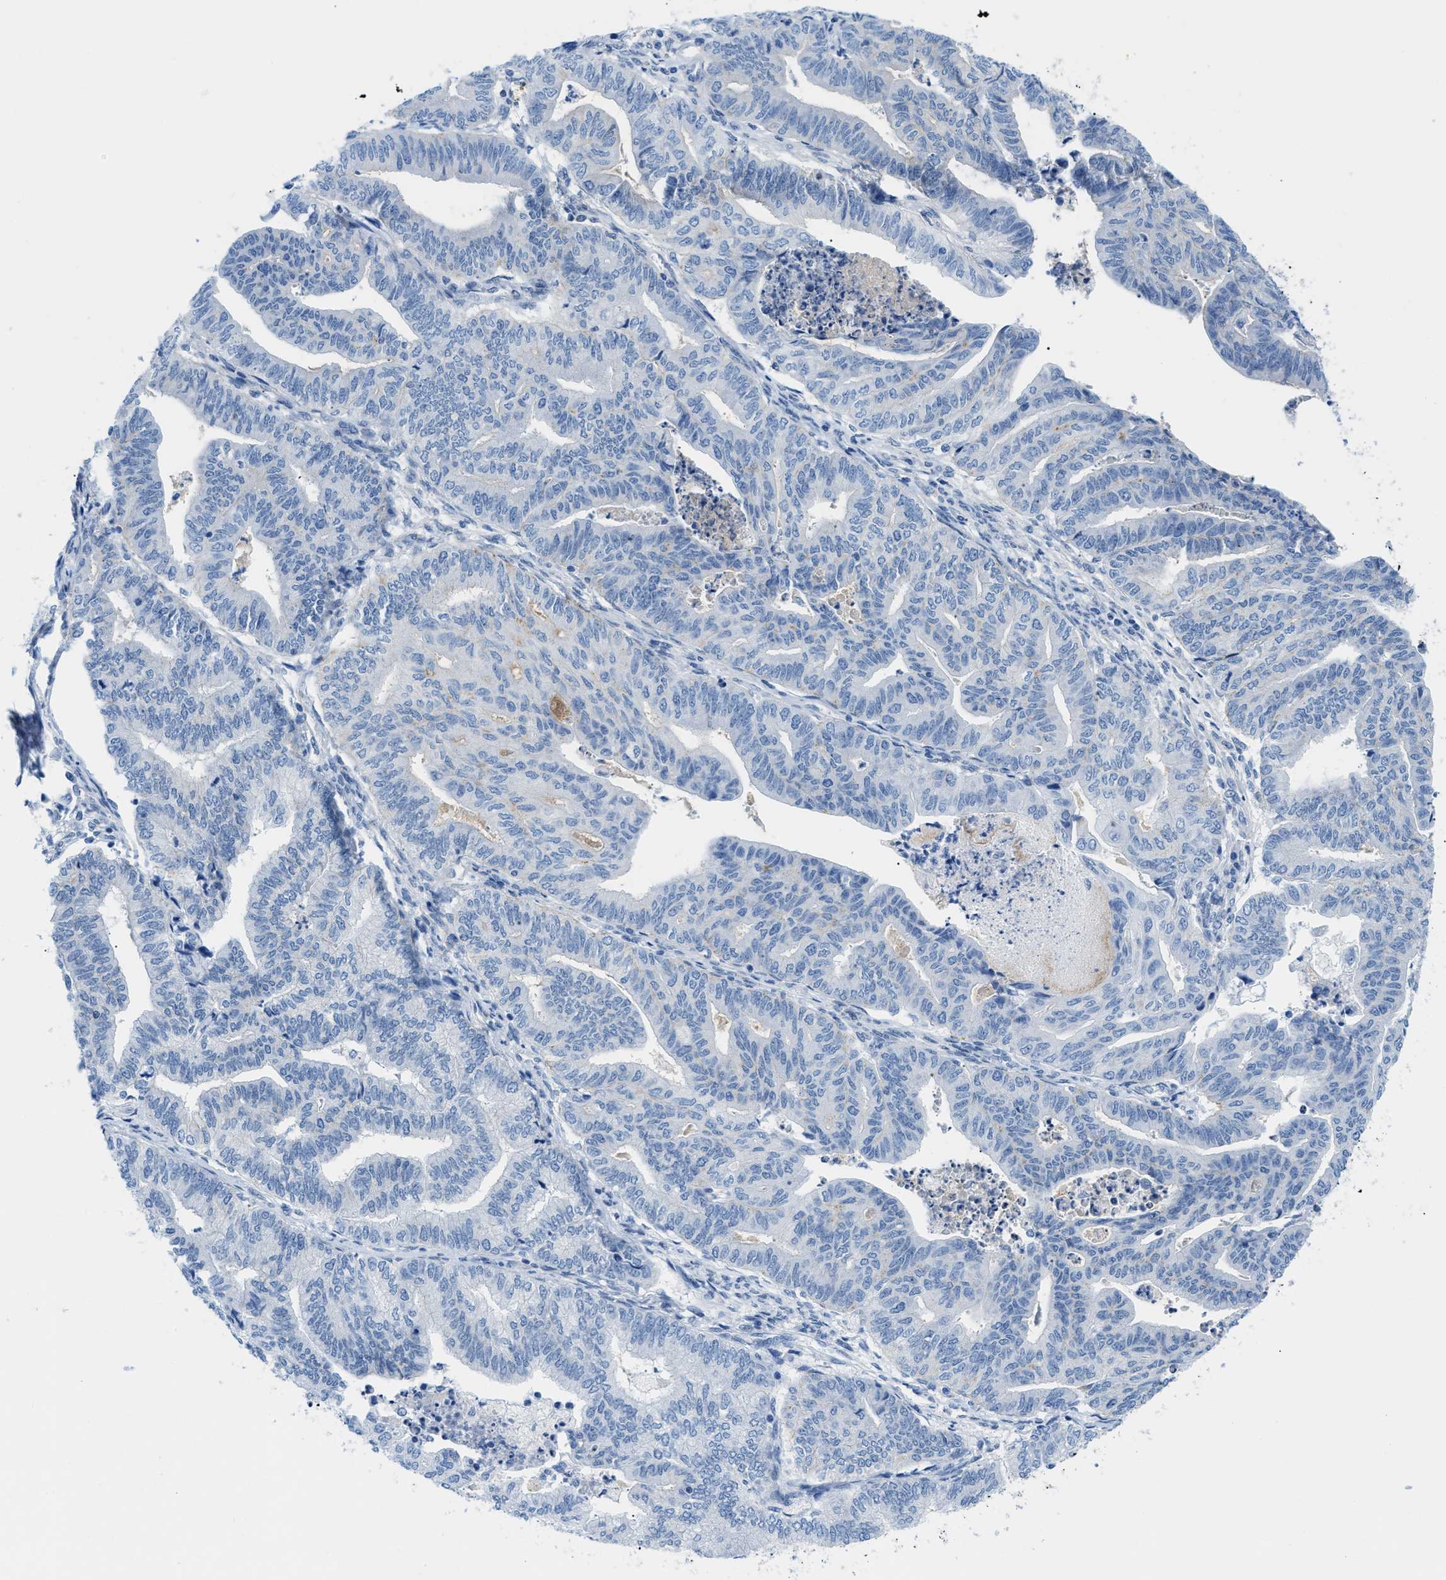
{"staining": {"intensity": "negative", "quantity": "none", "location": "none"}, "tissue": "endometrial cancer", "cell_type": "Tumor cells", "image_type": "cancer", "snomed": [{"axis": "morphology", "description": "Adenocarcinoma, NOS"}, {"axis": "topography", "description": "Endometrium"}], "caption": "IHC photomicrograph of neoplastic tissue: human adenocarcinoma (endometrial) stained with DAB reveals no significant protein expression in tumor cells. (Brightfield microscopy of DAB IHC at high magnification).", "gene": "FDCSP", "patient": {"sex": "female", "age": 79}}